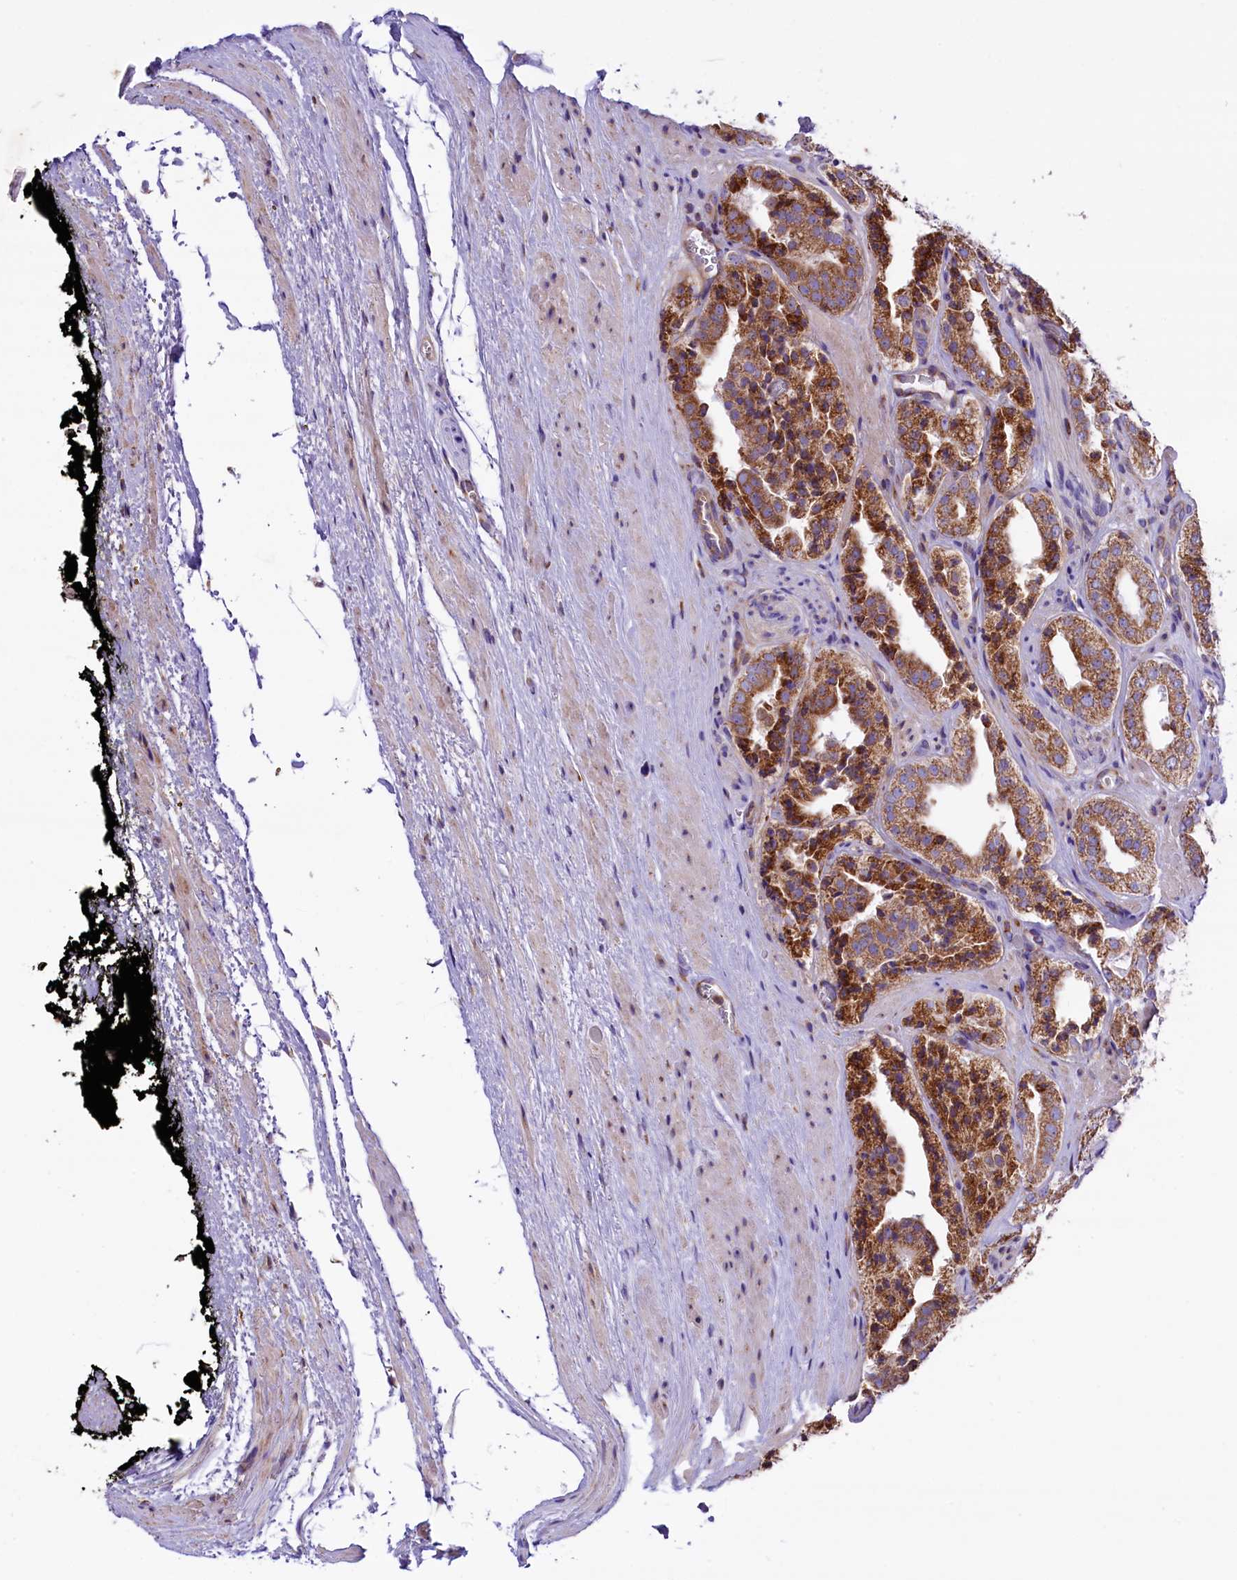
{"staining": {"intensity": "moderate", "quantity": ">75%", "location": "cytoplasmic/membranous"}, "tissue": "prostate cancer", "cell_type": "Tumor cells", "image_type": "cancer", "snomed": [{"axis": "morphology", "description": "Adenocarcinoma, High grade"}, {"axis": "topography", "description": "Prostate"}], "caption": "Immunohistochemical staining of prostate adenocarcinoma (high-grade) reveals medium levels of moderate cytoplasmic/membranous protein positivity in about >75% of tumor cells.", "gene": "PTPRU", "patient": {"sex": "male", "age": 71}}